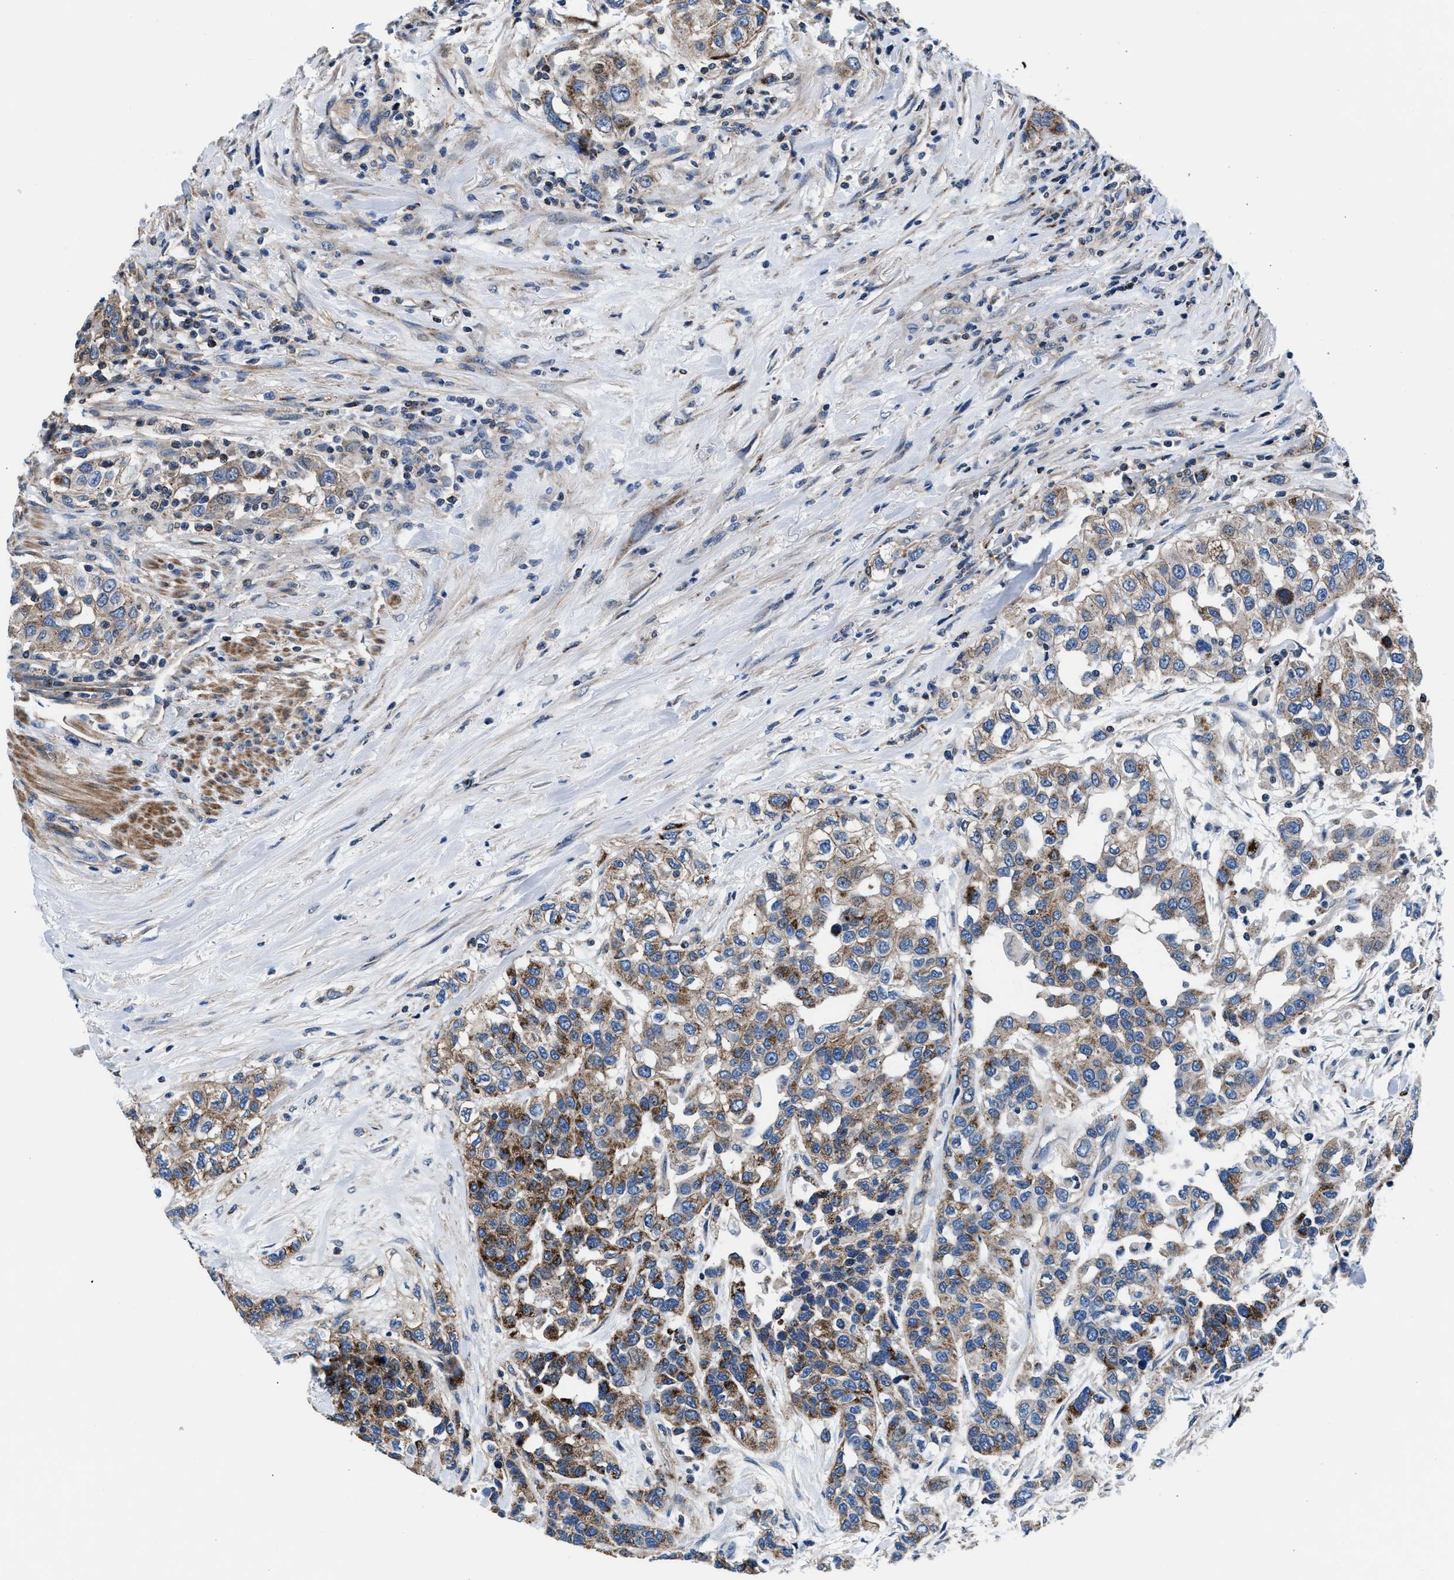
{"staining": {"intensity": "moderate", "quantity": ">75%", "location": "cytoplasmic/membranous"}, "tissue": "urothelial cancer", "cell_type": "Tumor cells", "image_type": "cancer", "snomed": [{"axis": "morphology", "description": "Urothelial carcinoma, High grade"}, {"axis": "topography", "description": "Urinary bladder"}], "caption": "Urothelial carcinoma (high-grade) stained with immunohistochemistry shows moderate cytoplasmic/membranous staining in approximately >75% of tumor cells.", "gene": "NKTR", "patient": {"sex": "female", "age": 80}}